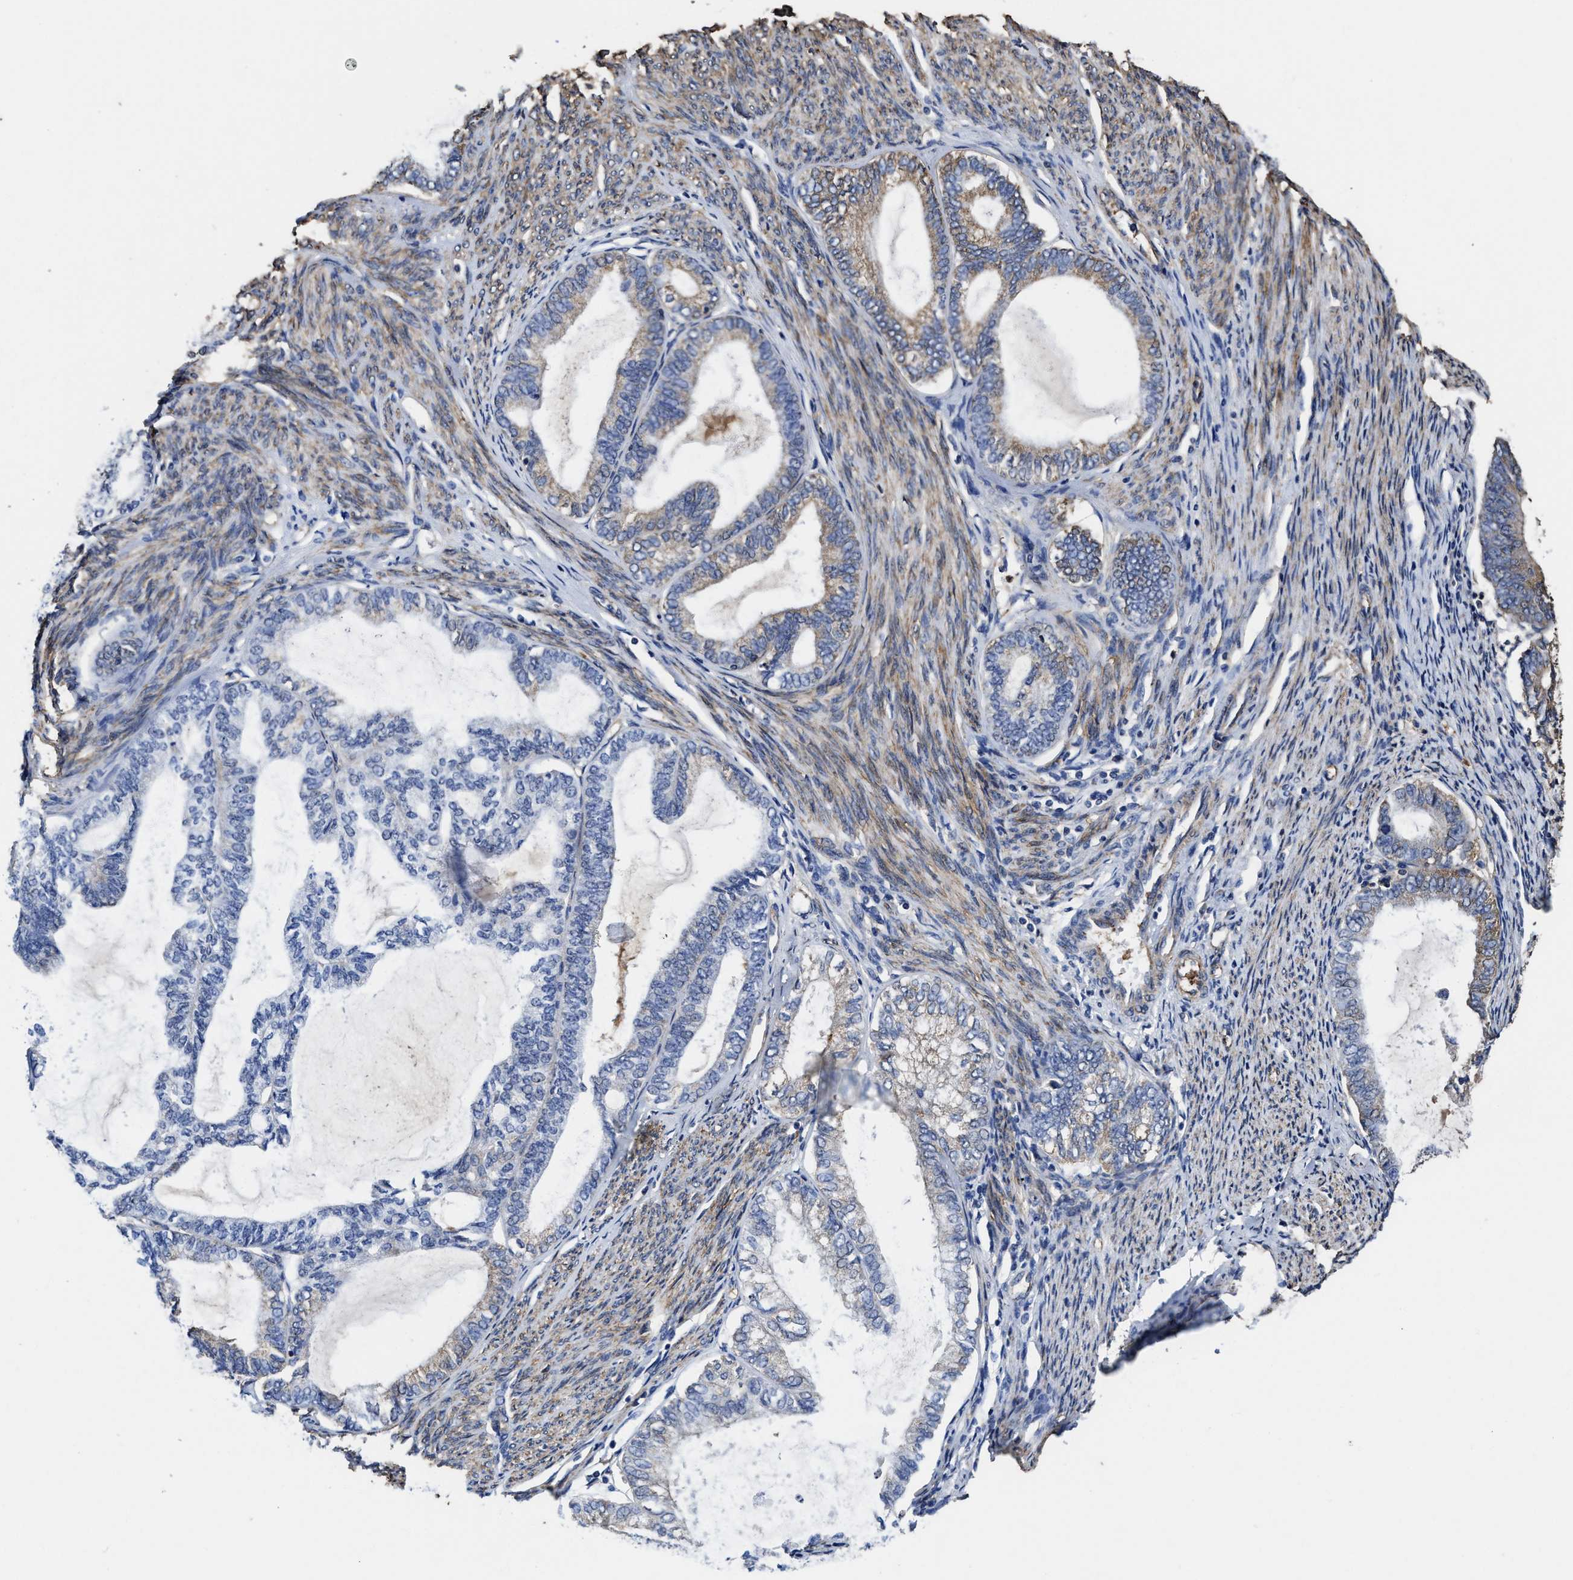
{"staining": {"intensity": "weak", "quantity": "<25%", "location": "cytoplasmic/membranous"}, "tissue": "endometrial cancer", "cell_type": "Tumor cells", "image_type": "cancer", "snomed": [{"axis": "morphology", "description": "Adenocarcinoma, NOS"}, {"axis": "topography", "description": "Endometrium"}], "caption": "Tumor cells are negative for brown protein staining in endometrial cancer.", "gene": "SFXN4", "patient": {"sex": "female", "age": 86}}